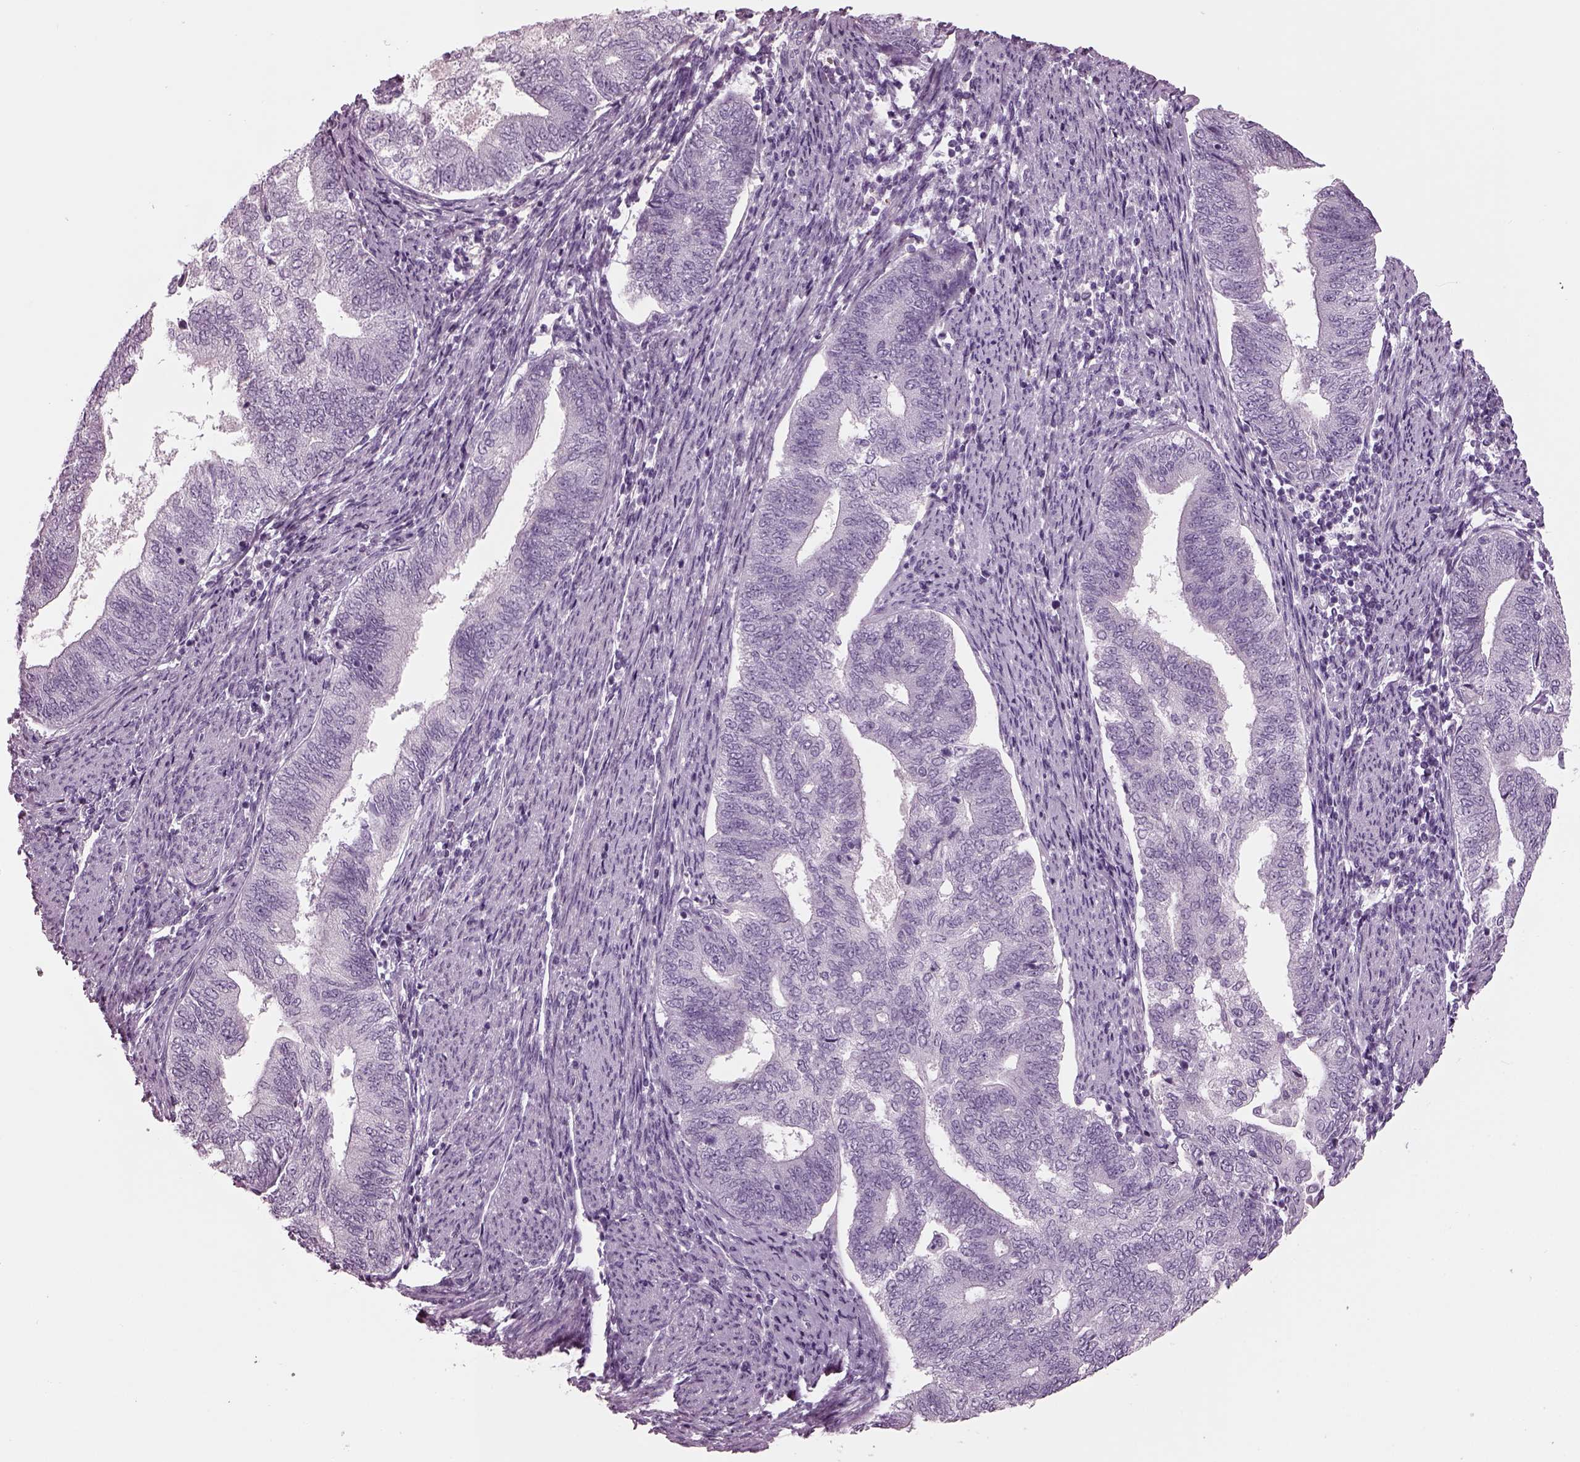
{"staining": {"intensity": "negative", "quantity": "none", "location": "none"}, "tissue": "endometrial cancer", "cell_type": "Tumor cells", "image_type": "cancer", "snomed": [{"axis": "morphology", "description": "Adenocarcinoma, NOS"}, {"axis": "topography", "description": "Endometrium"}], "caption": "DAB (3,3'-diaminobenzidine) immunohistochemical staining of human adenocarcinoma (endometrial) shows no significant positivity in tumor cells.", "gene": "DPYSL5", "patient": {"sex": "female", "age": 65}}